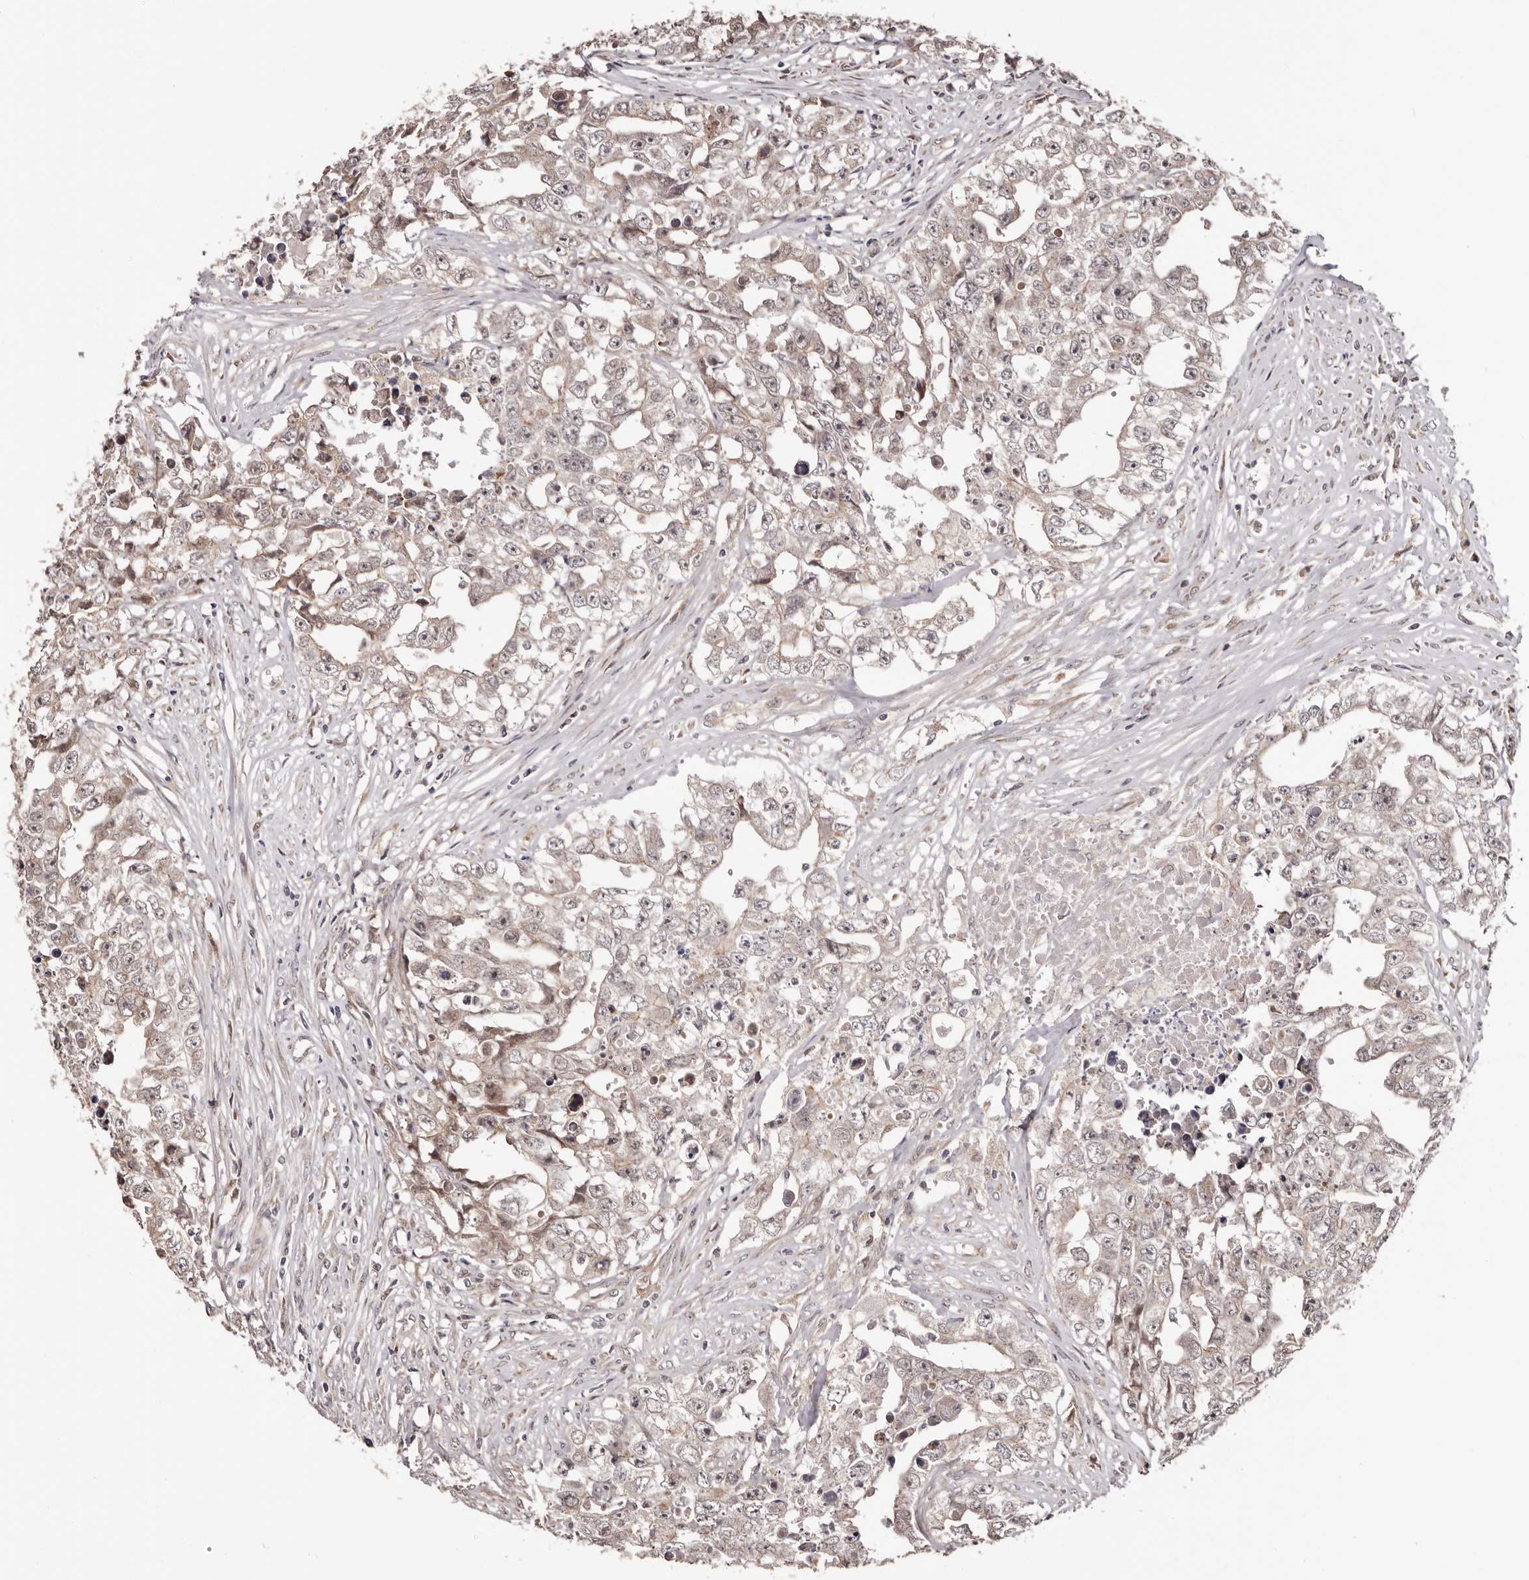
{"staining": {"intensity": "weak", "quantity": "25%-75%", "location": "cytoplasmic/membranous,nuclear"}, "tissue": "testis cancer", "cell_type": "Tumor cells", "image_type": "cancer", "snomed": [{"axis": "morphology", "description": "Seminoma, NOS"}, {"axis": "morphology", "description": "Carcinoma, Embryonal, NOS"}, {"axis": "topography", "description": "Testis"}], "caption": "Human testis cancer (embryonal carcinoma) stained with a protein marker exhibits weak staining in tumor cells.", "gene": "NOL12", "patient": {"sex": "male", "age": 43}}